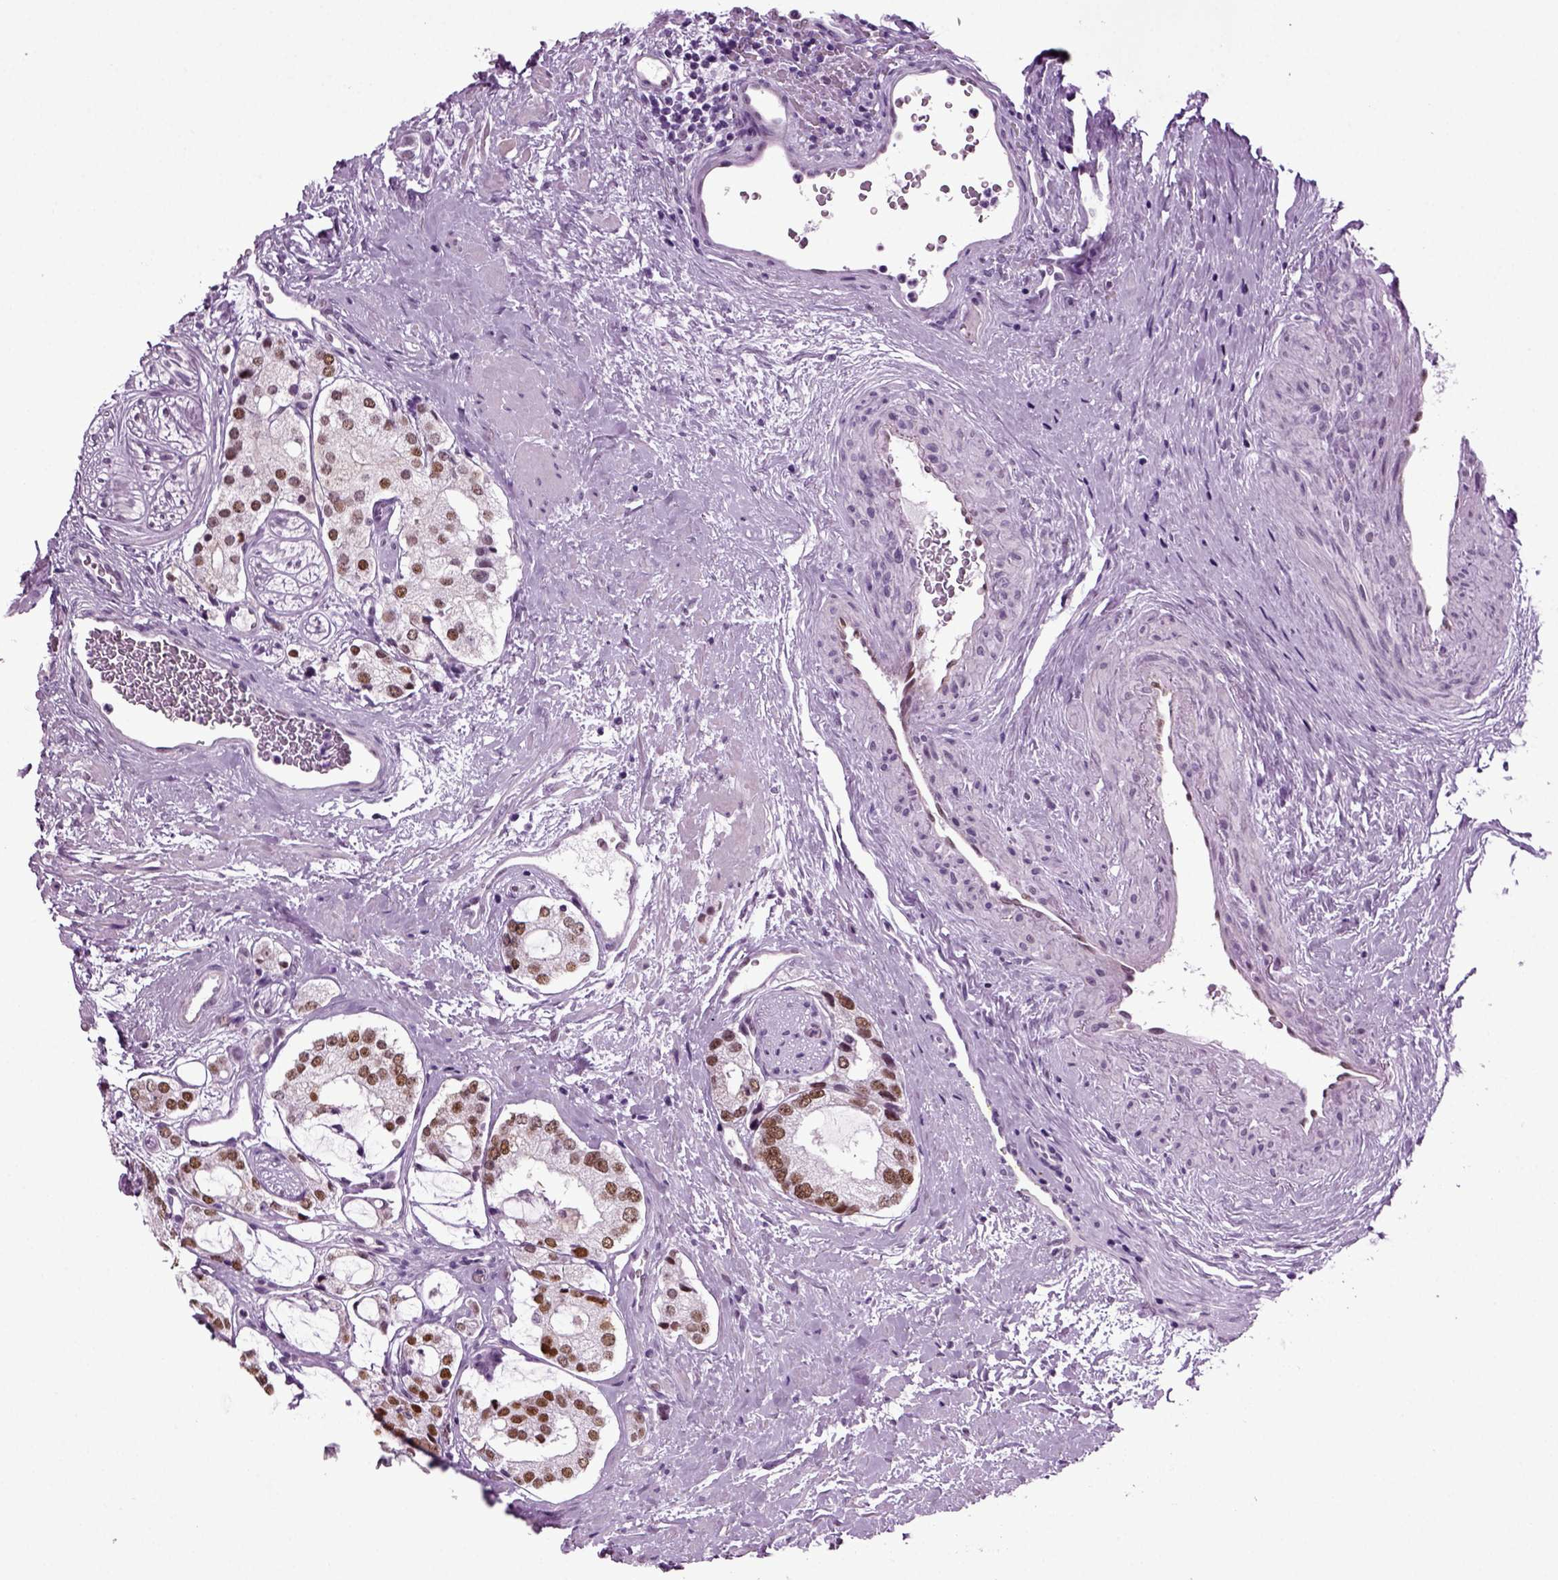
{"staining": {"intensity": "strong", "quantity": ">75%", "location": "nuclear"}, "tissue": "prostate cancer", "cell_type": "Tumor cells", "image_type": "cancer", "snomed": [{"axis": "morphology", "description": "Adenocarcinoma, NOS"}, {"axis": "topography", "description": "Prostate"}], "caption": "This photomicrograph demonstrates immunohistochemistry (IHC) staining of prostate adenocarcinoma, with high strong nuclear positivity in approximately >75% of tumor cells.", "gene": "RFX3", "patient": {"sex": "male", "age": 66}}